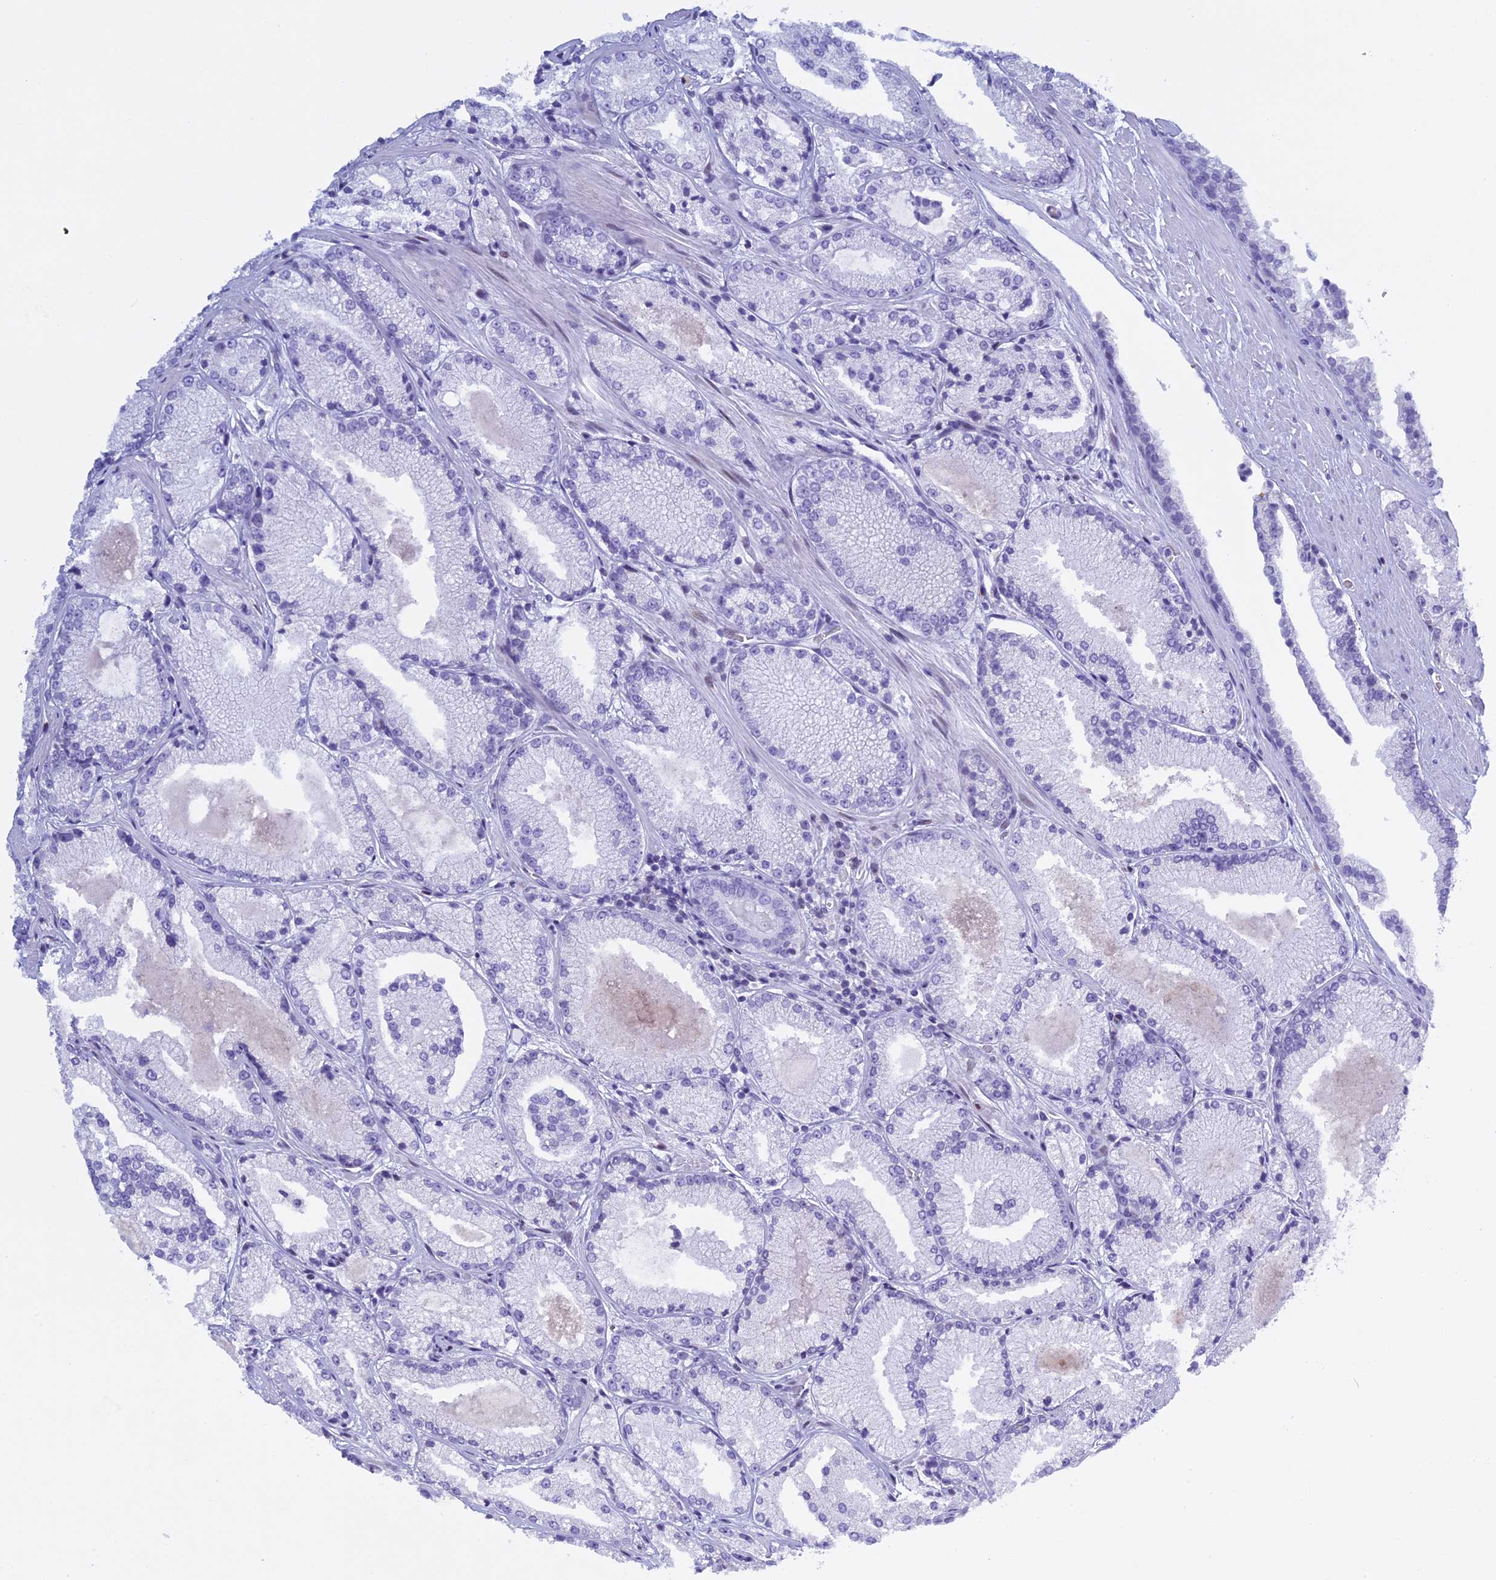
{"staining": {"intensity": "negative", "quantity": "none", "location": "none"}, "tissue": "prostate cancer", "cell_type": "Tumor cells", "image_type": "cancer", "snomed": [{"axis": "morphology", "description": "Adenocarcinoma, High grade"}, {"axis": "topography", "description": "Prostate"}], "caption": "Human adenocarcinoma (high-grade) (prostate) stained for a protein using IHC exhibits no positivity in tumor cells.", "gene": "KCTD21", "patient": {"sex": "male", "age": 73}}